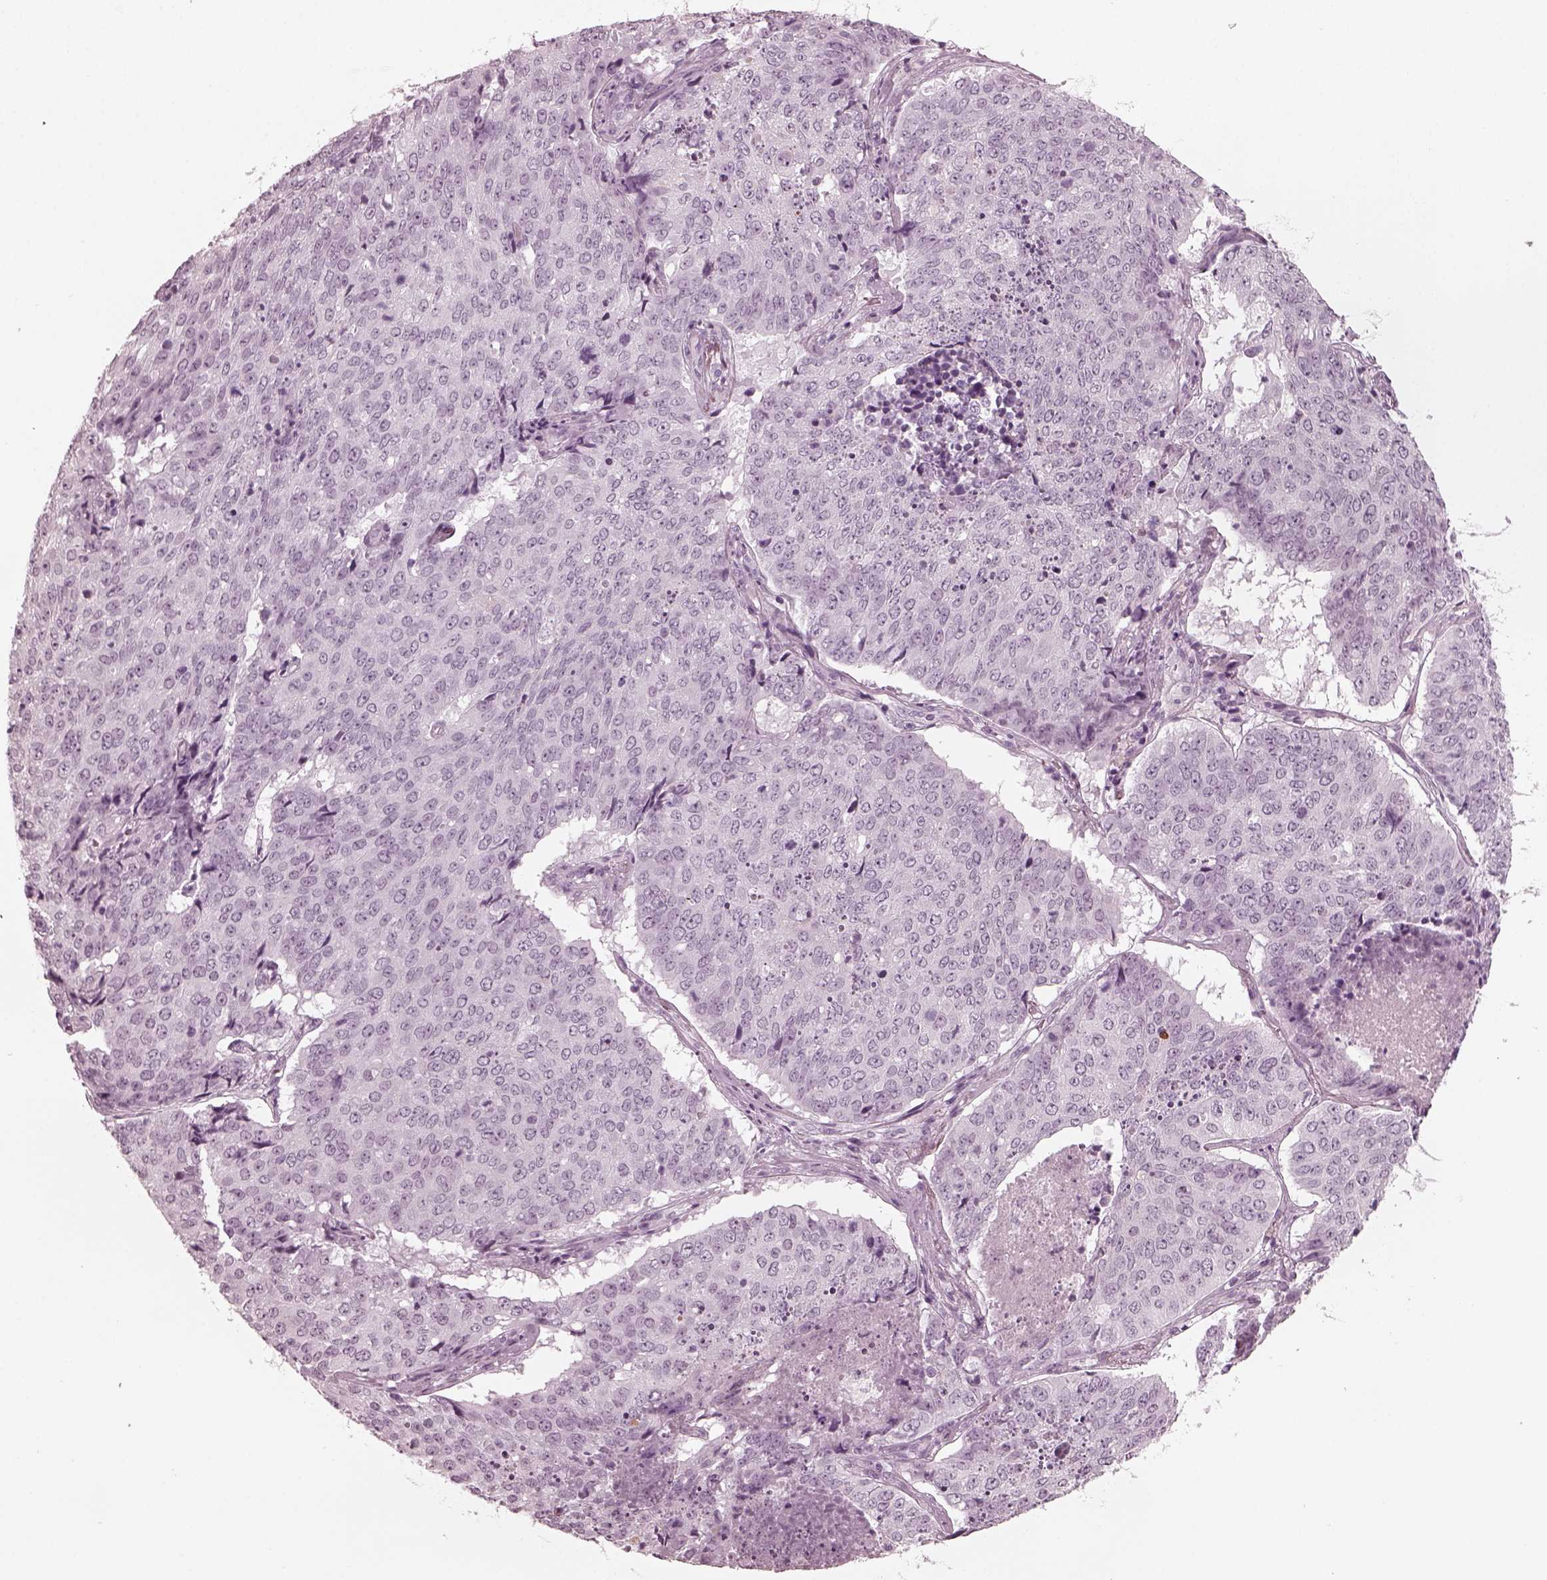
{"staining": {"intensity": "negative", "quantity": "none", "location": "none"}, "tissue": "lung cancer", "cell_type": "Tumor cells", "image_type": "cancer", "snomed": [{"axis": "morphology", "description": "Normal tissue, NOS"}, {"axis": "morphology", "description": "Squamous cell carcinoma, NOS"}, {"axis": "topography", "description": "Bronchus"}, {"axis": "topography", "description": "Lung"}], "caption": "Tumor cells show no significant positivity in squamous cell carcinoma (lung).", "gene": "GRM6", "patient": {"sex": "male", "age": 64}}